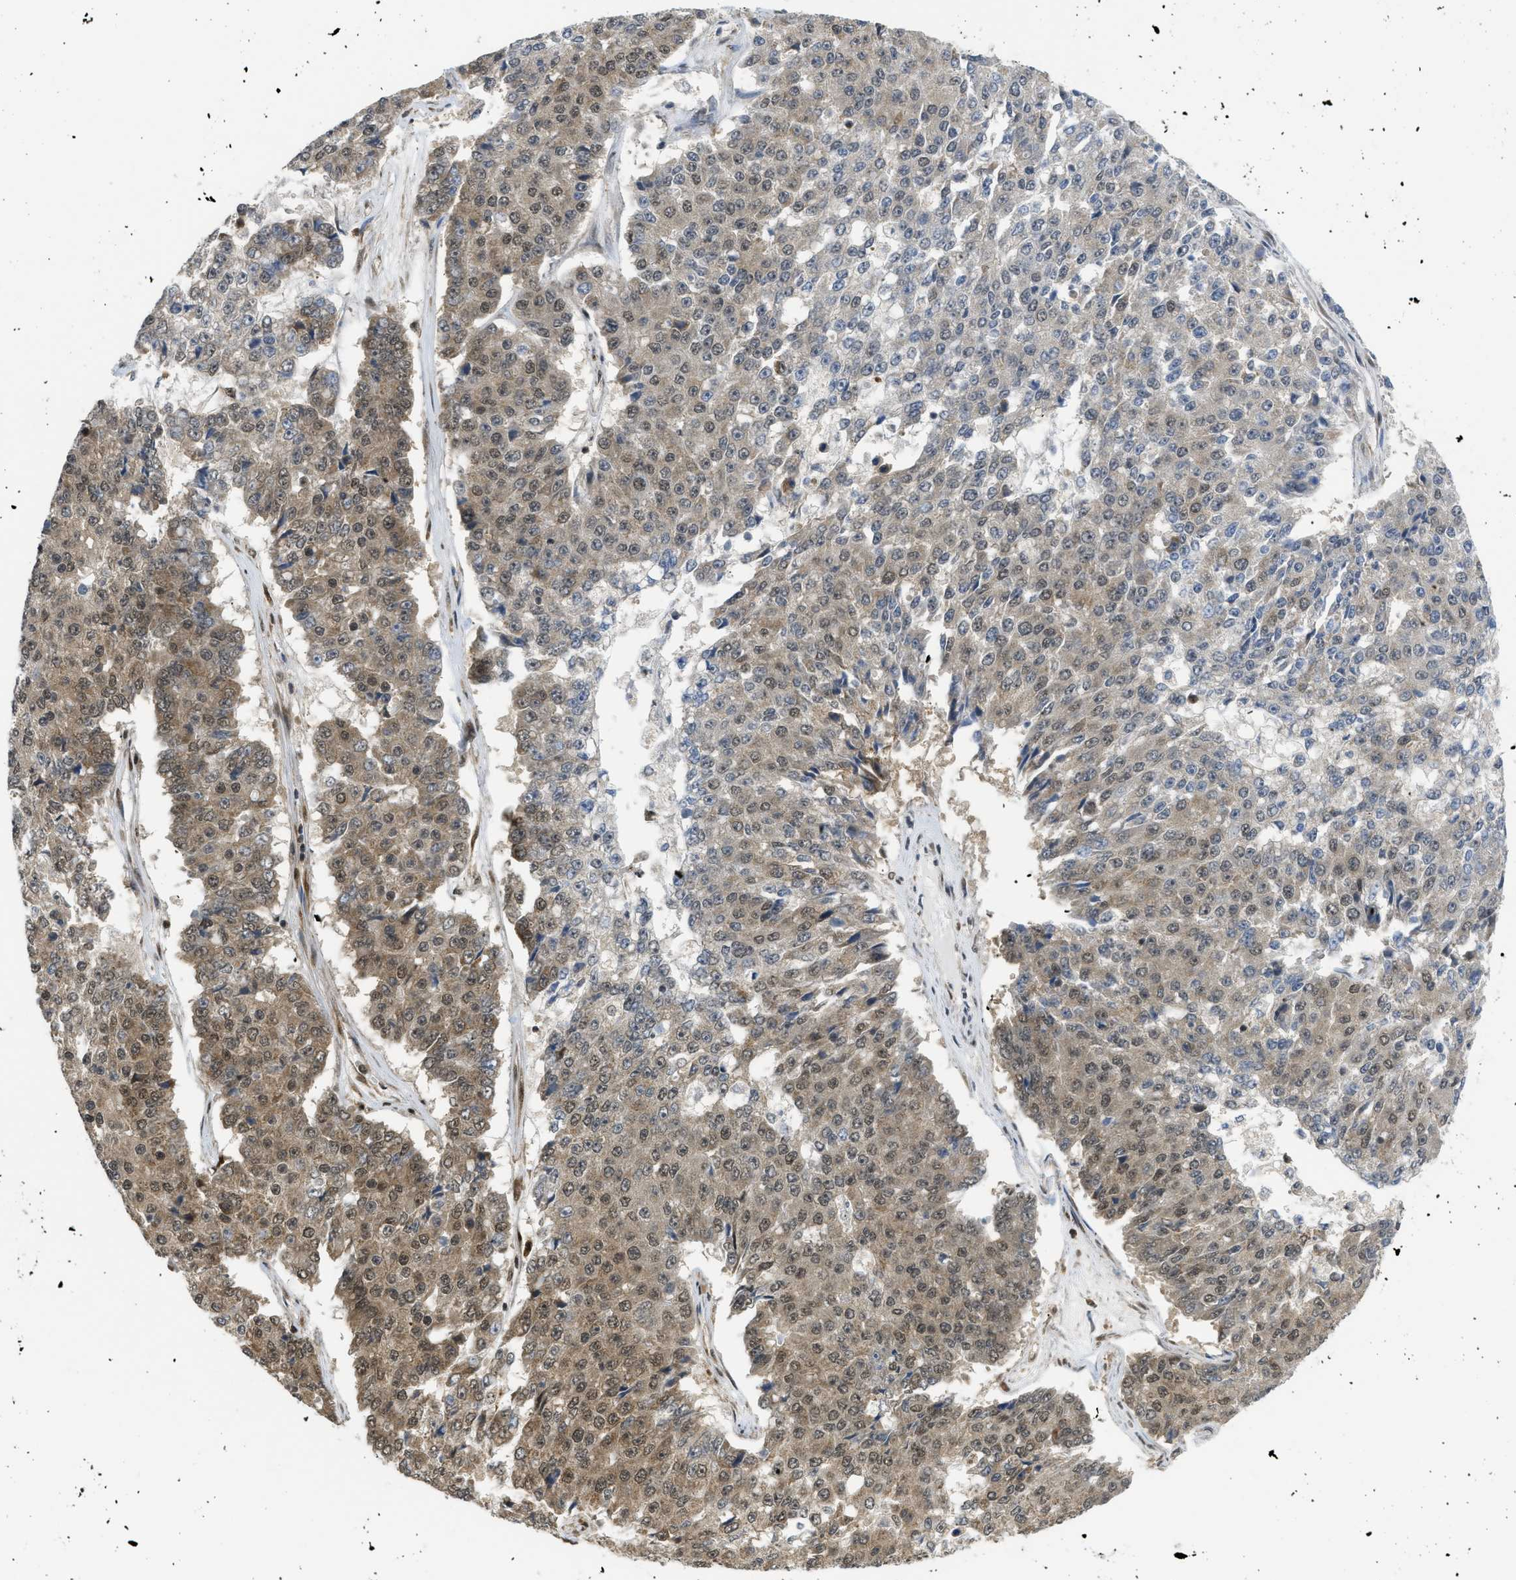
{"staining": {"intensity": "weak", "quantity": "25%-75%", "location": "cytoplasmic/membranous,nuclear"}, "tissue": "pancreatic cancer", "cell_type": "Tumor cells", "image_type": "cancer", "snomed": [{"axis": "morphology", "description": "Adenocarcinoma, NOS"}, {"axis": "topography", "description": "Pancreas"}], "caption": "This micrograph demonstrates immunohistochemistry staining of adenocarcinoma (pancreatic), with low weak cytoplasmic/membranous and nuclear expression in approximately 25%-75% of tumor cells.", "gene": "TACC1", "patient": {"sex": "male", "age": 50}}